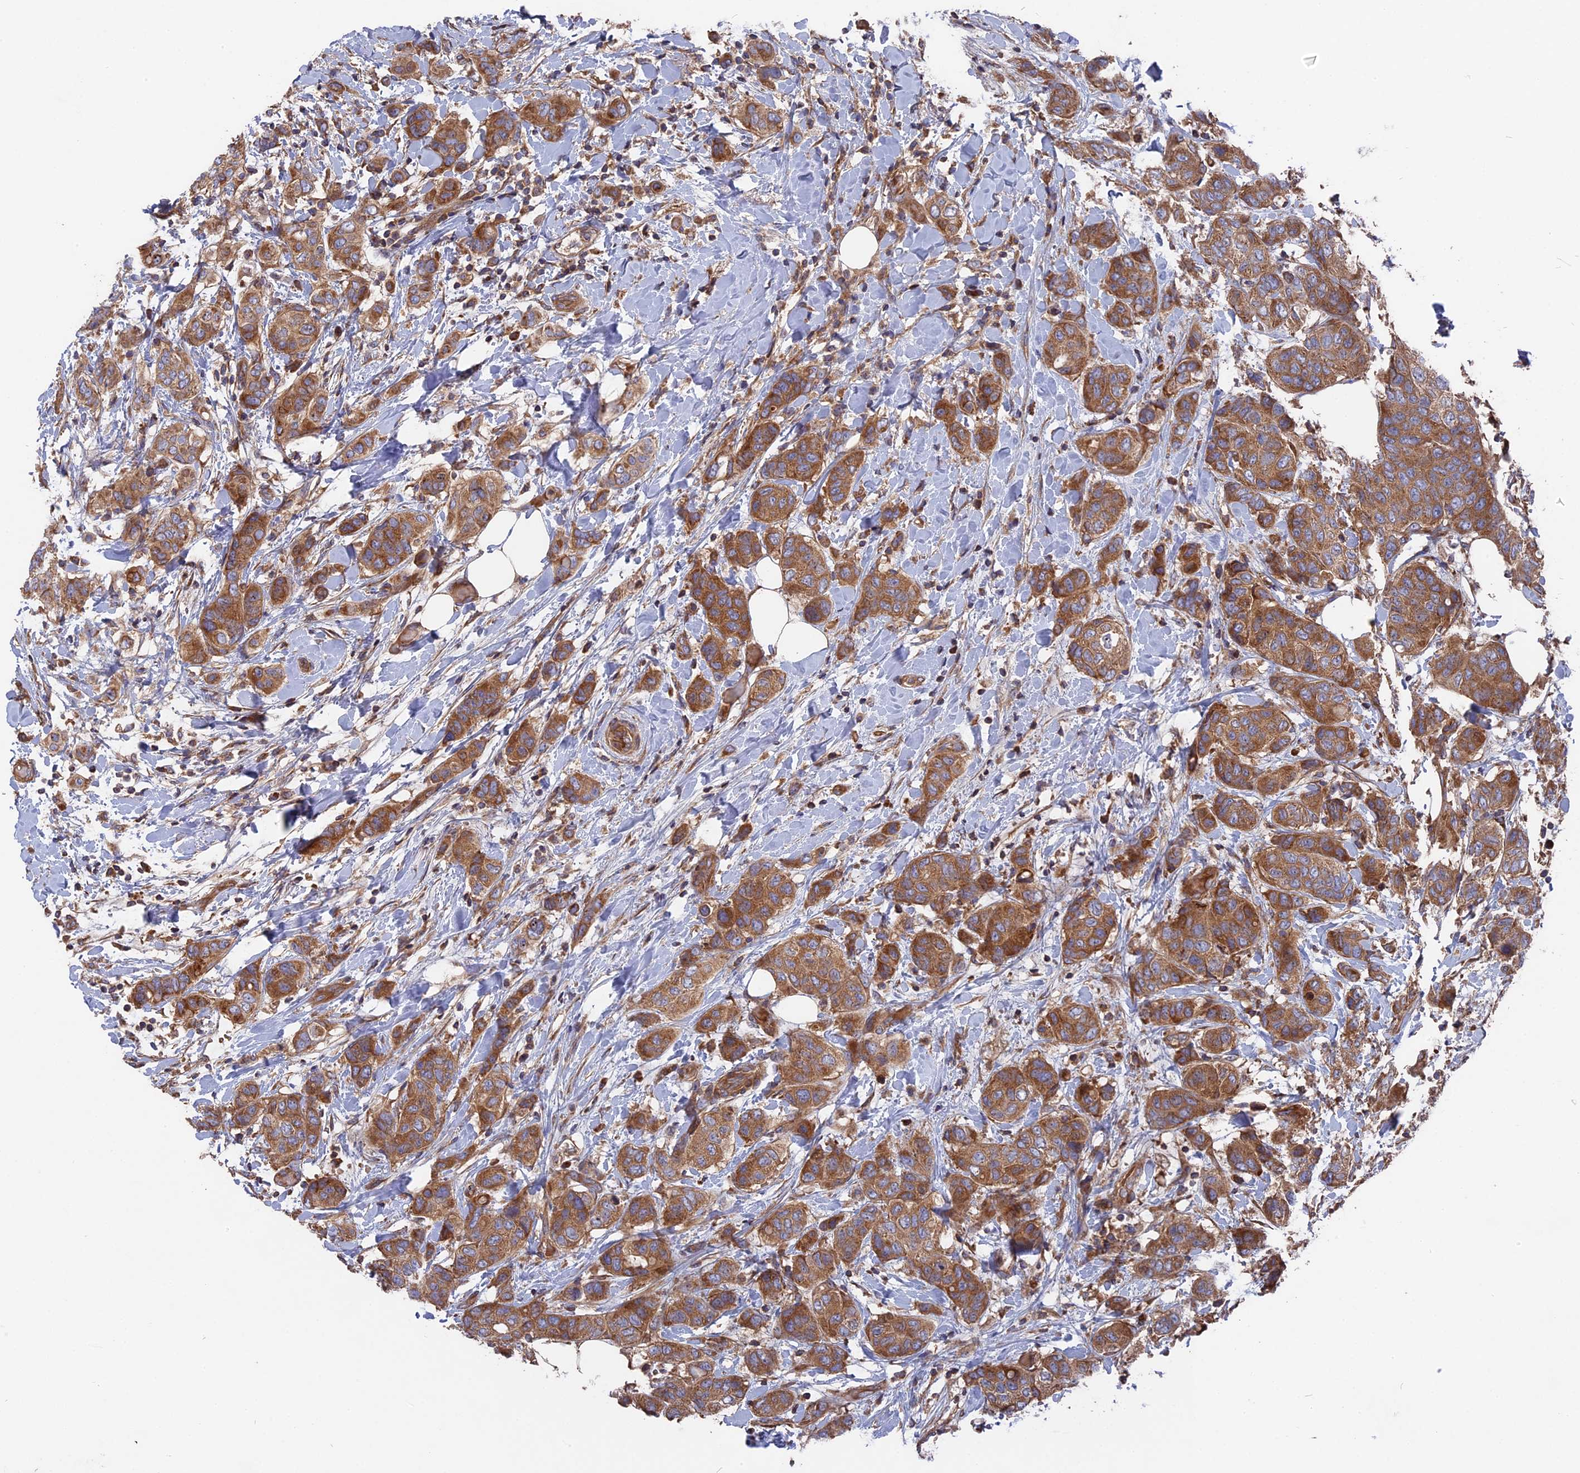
{"staining": {"intensity": "moderate", "quantity": ">75%", "location": "cytoplasmic/membranous"}, "tissue": "breast cancer", "cell_type": "Tumor cells", "image_type": "cancer", "snomed": [{"axis": "morphology", "description": "Lobular carcinoma"}, {"axis": "topography", "description": "Breast"}], "caption": "This is an image of immunohistochemistry staining of breast cancer, which shows moderate expression in the cytoplasmic/membranous of tumor cells.", "gene": "TELO2", "patient": {"sex": "female", "age": 51}}